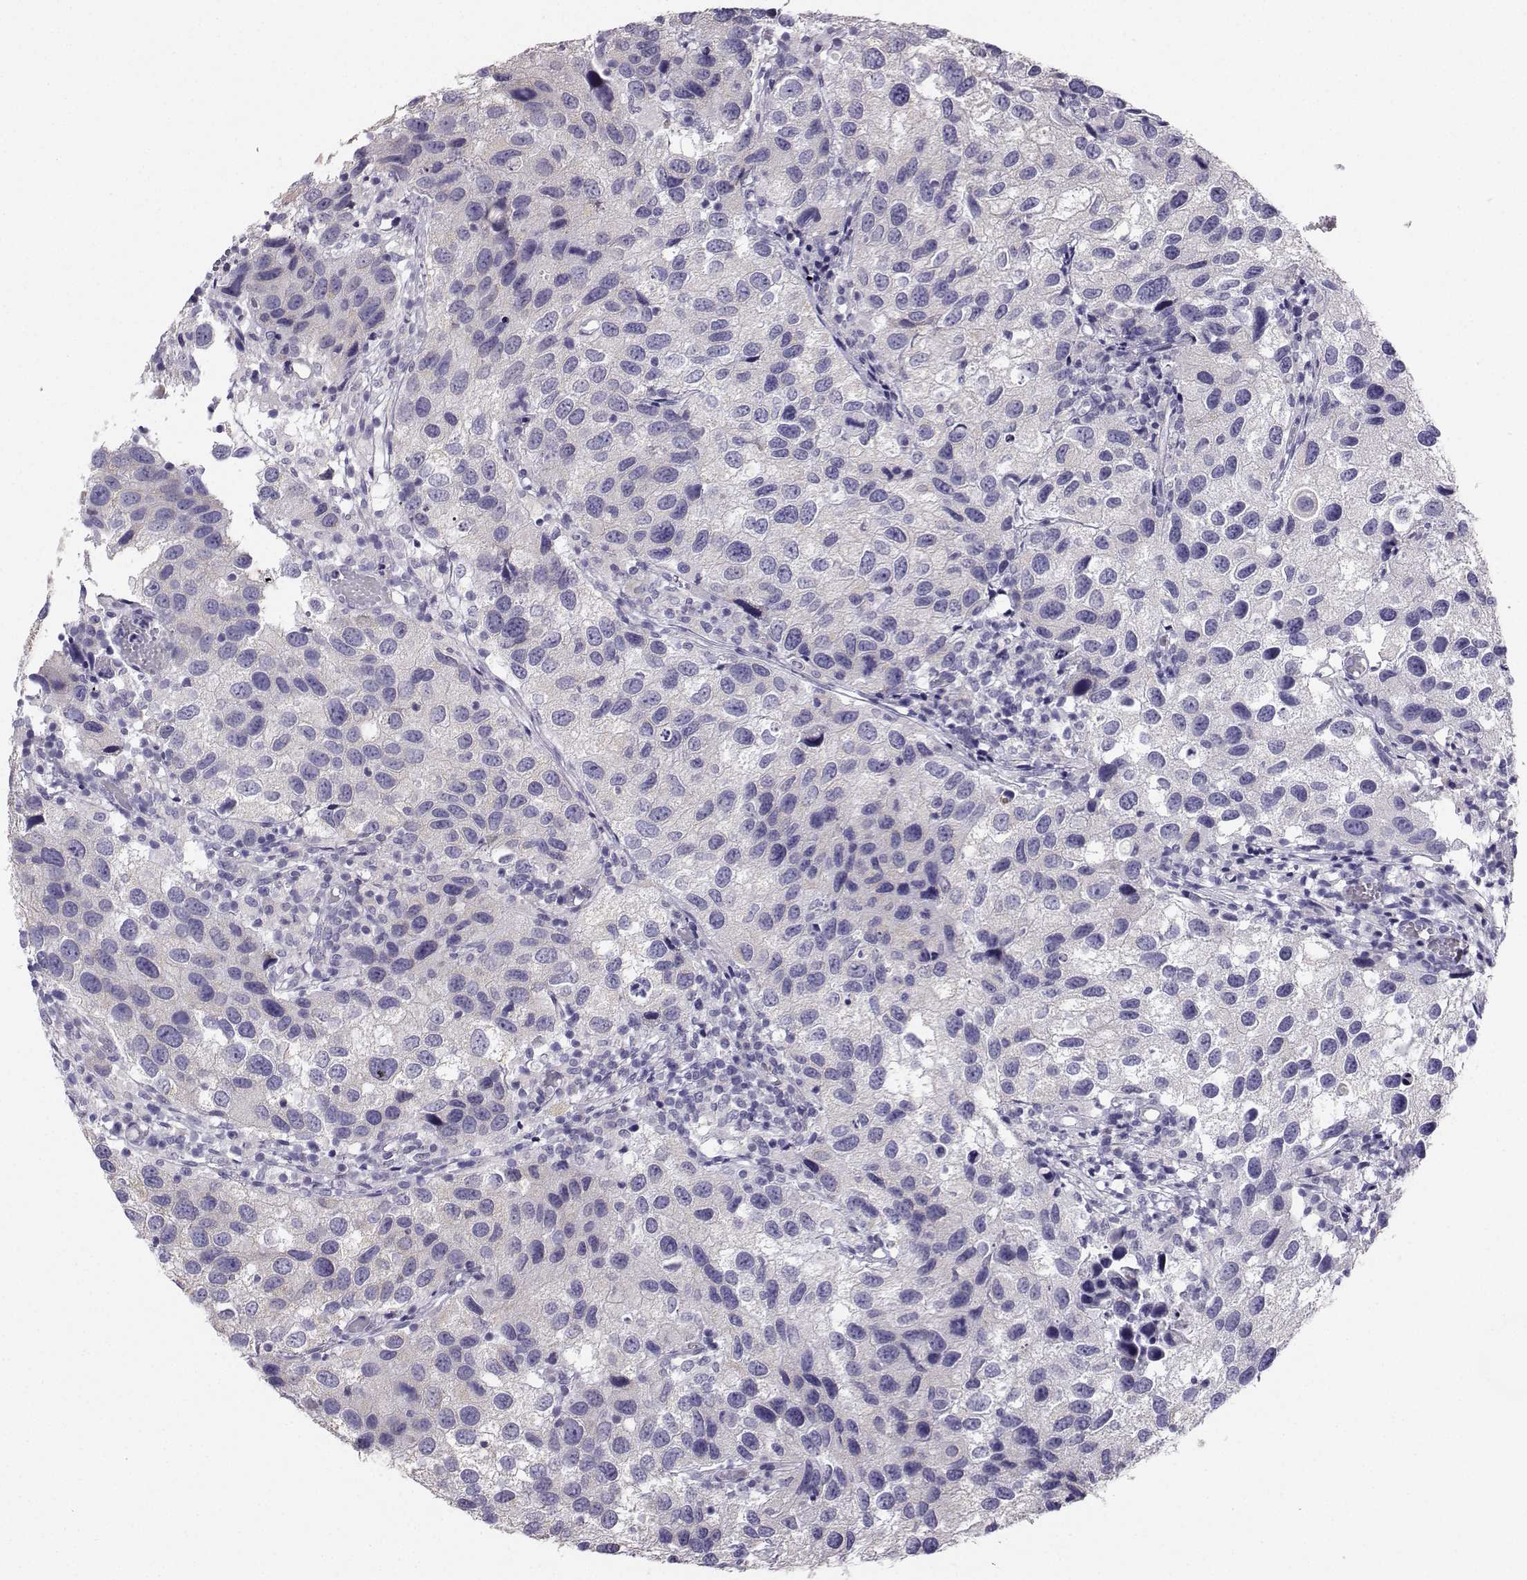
{"staining": {"intensity": "negative", "quantity": "none", "location": "none"}, "tissue": "urothelial cancer", "cell_type": "Tumor cells", "image_type": "cancer", "snomed": [{"axis": "morphology", "description": "Urothelial carcinoma, High grade"}, {"axis": "topography", "description": "Urinary bladder"}], "caption": "Tumor cells show no significant protein expression in urothelial cancer.", "gene": "AVP", "patient": {"sex": "male", "age": 79}}